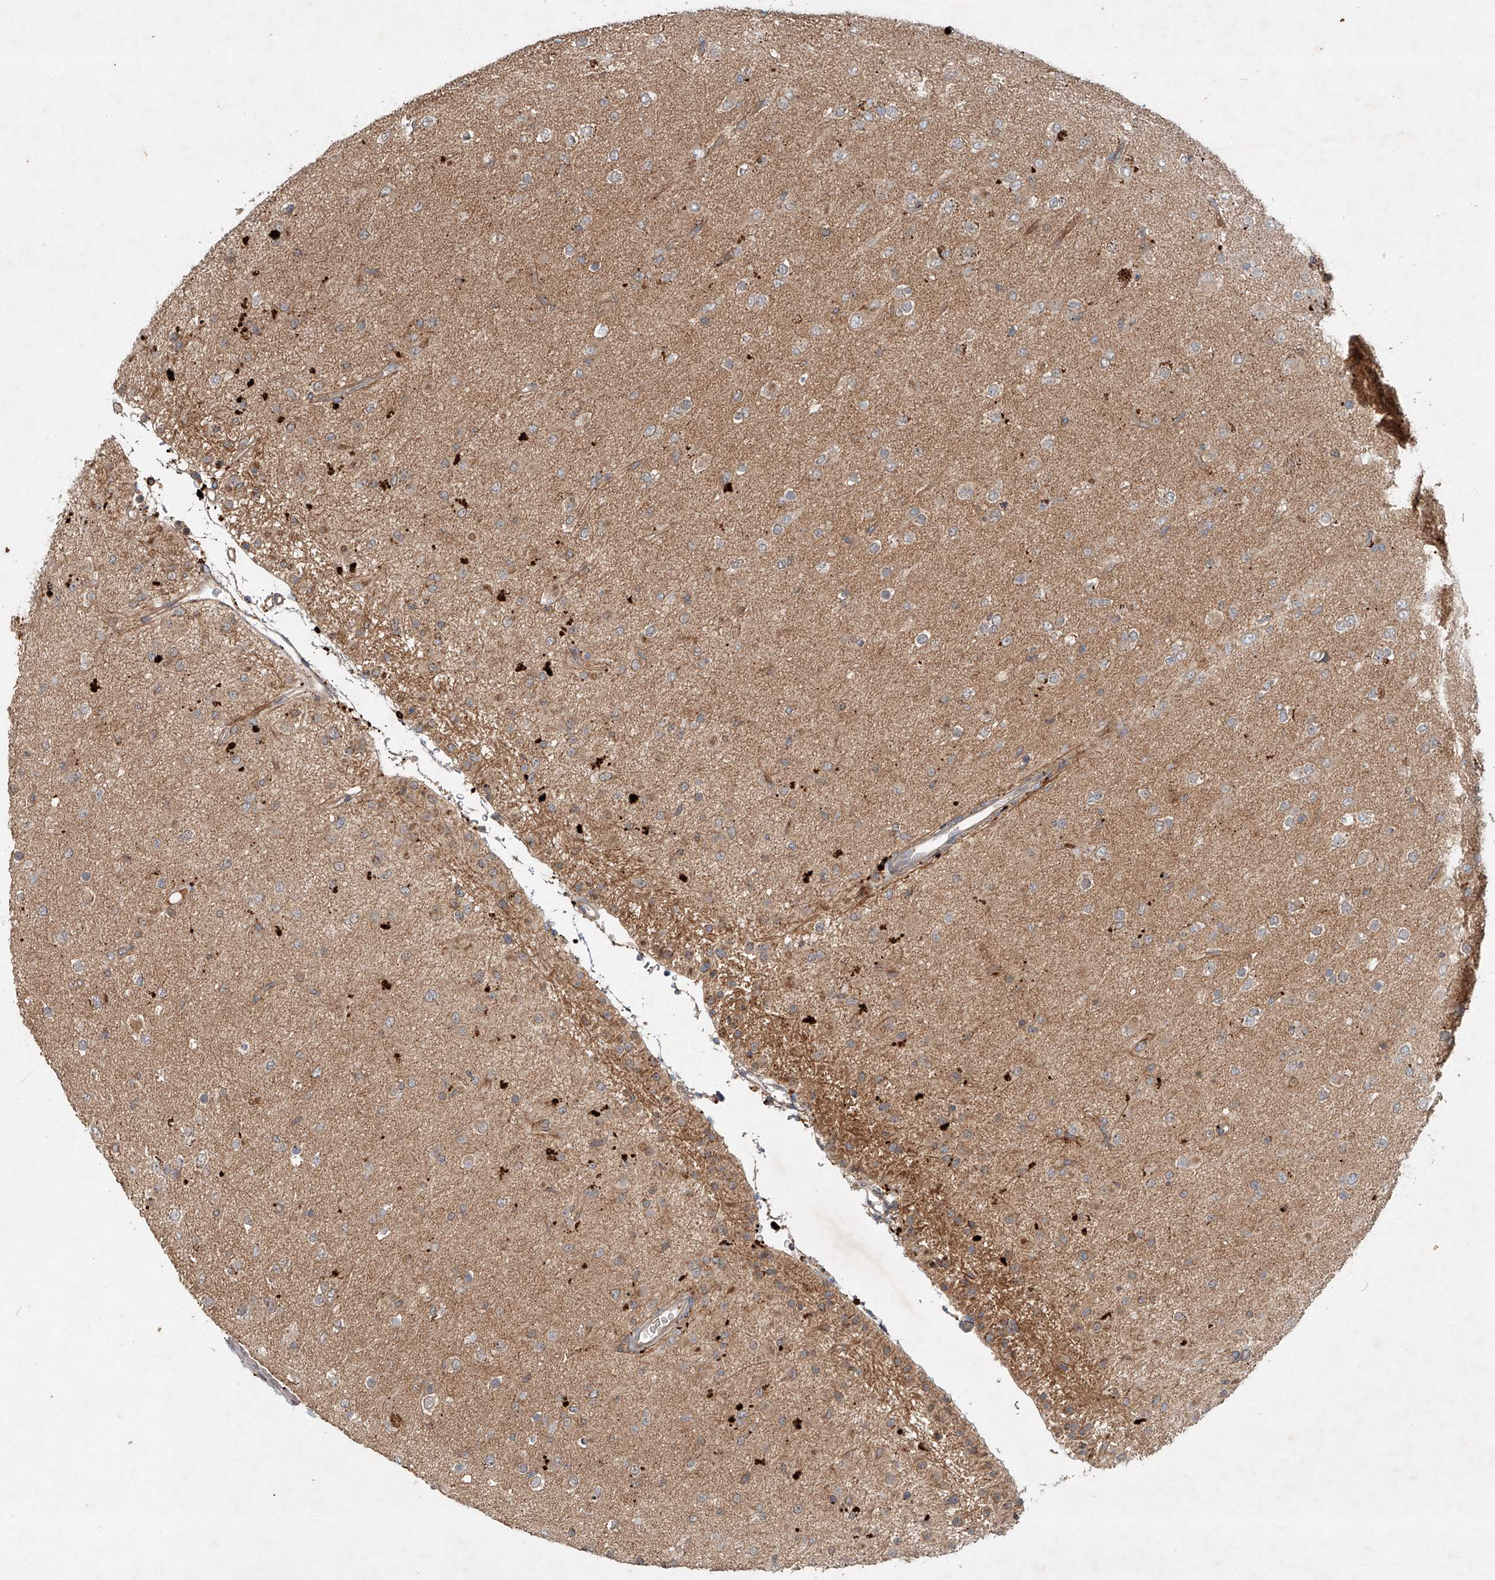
{"staining": {"intensity": "weak", "quantity": "25%-75%", "location": "cytoplasmic/membranous"}, "tissue": "glioma", "cell_type": "Tumor cells", "image_type": "cancer", "snomed": [{"axis": "morphology", "description": "Glioma, malignant, Low grade"}, {"axis": "topography", "description": "Brain"}], "caption": "IHC image of neoplastic tissue: malignant glioma (low-grade) stained using IHC exhibits low levels of weak protein expression localized specifically in the cytoplasmic/membranous of tumor cells, appearing as a cytoplasmic/membranous brown color.", "gene": "IER5", "patient": {"sex": "male", "age": 65}}